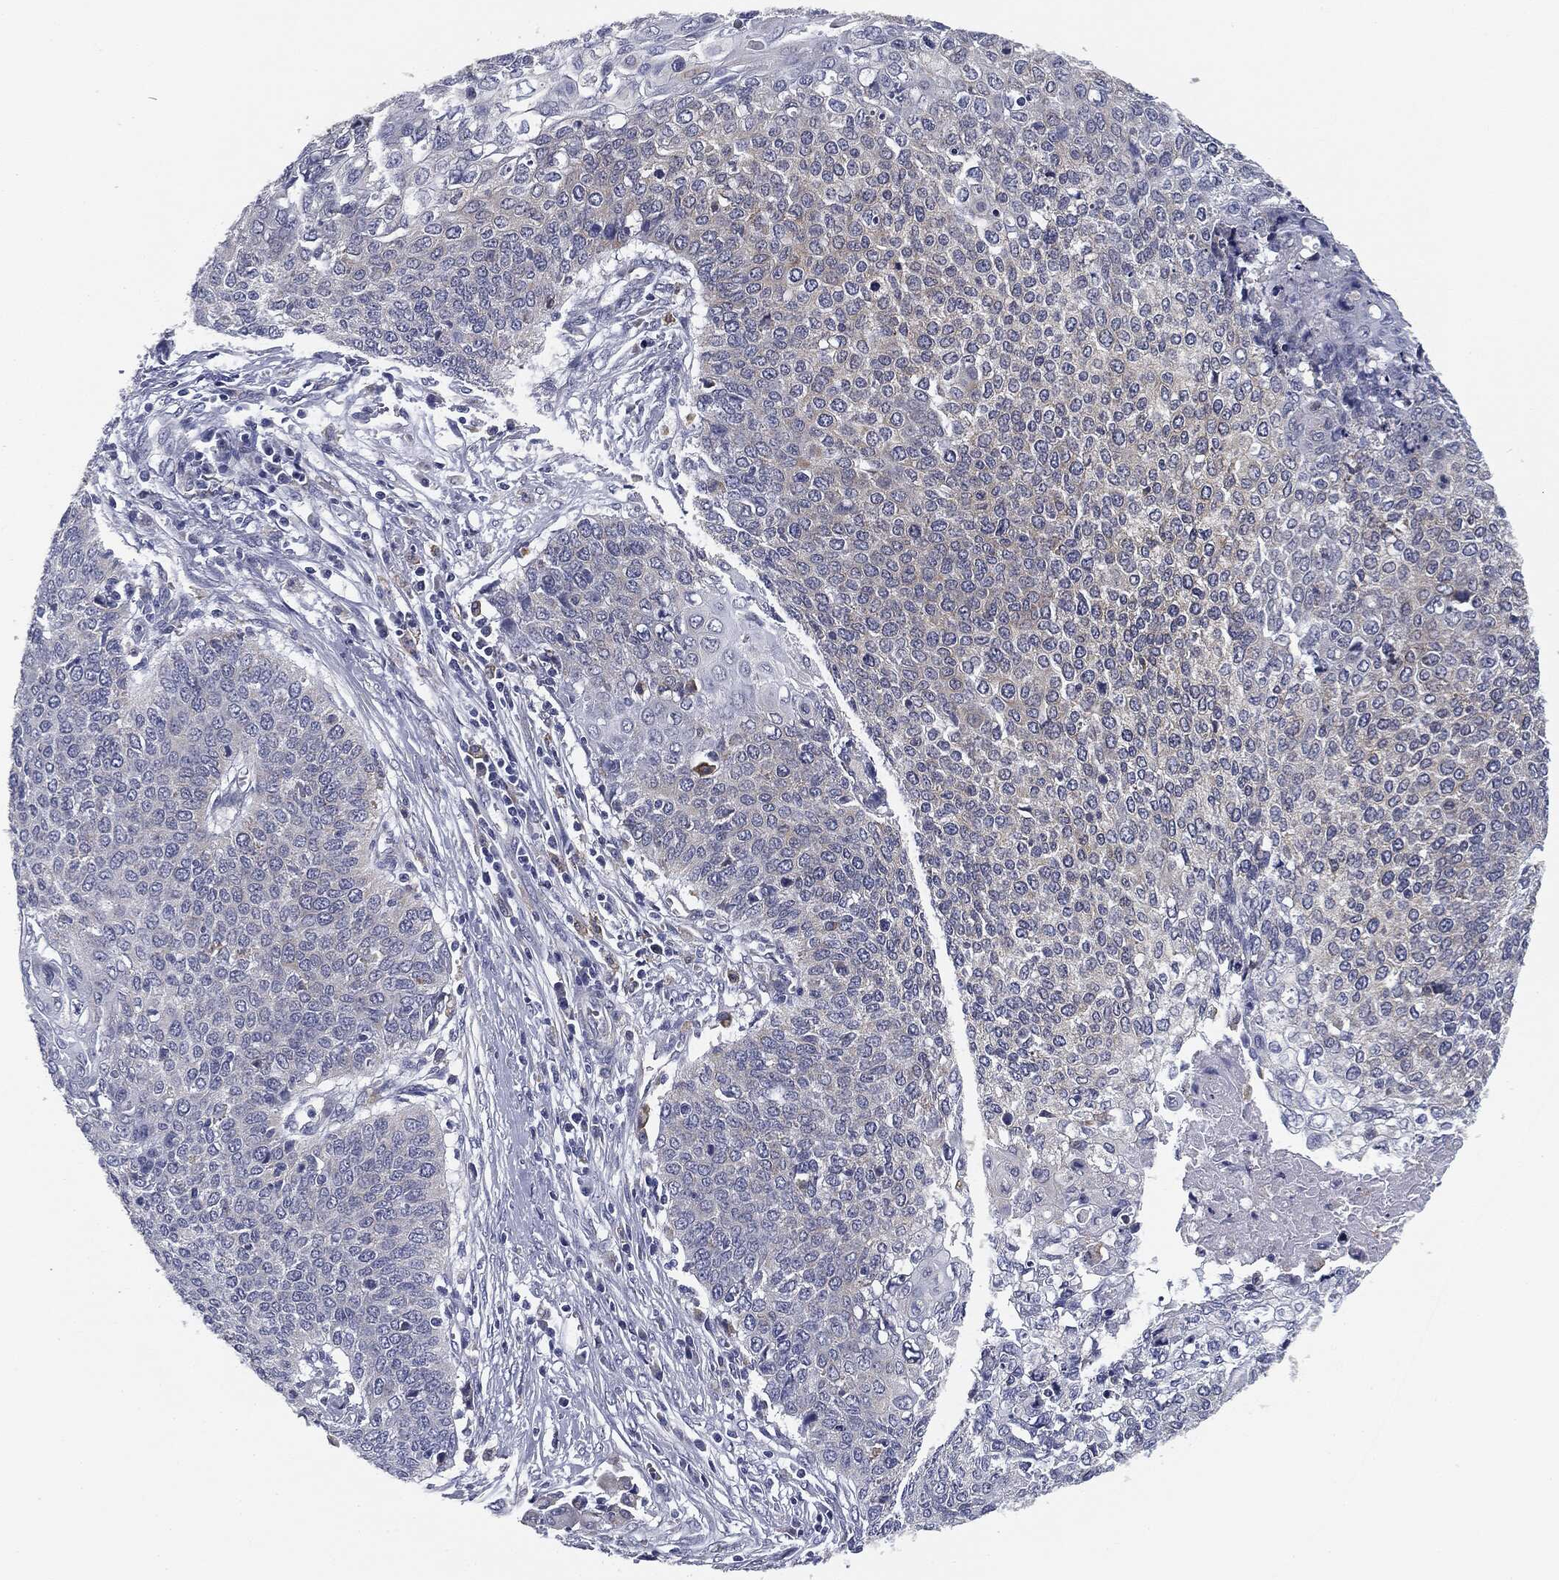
{"staining": {"intensity": "negative", "quantity": "none", "location": "none"}, "tissue": "cervical cancer", "cell_type": "Tumor cells", "image_type": "cancer", "snomed": [{"axis": "morphology", "description": "Squamous cell carcinoma, NOS"}, {"axis": "topography", "description": "Cervix"}], "caption": "The immunohistochemistry (IHC) image has no significant positivity in tumor cells of cervical cancer (squamous cell carcinoma) tissue.", "gene": "MIER2", "patient": {"sex": "female", "age": 39}}